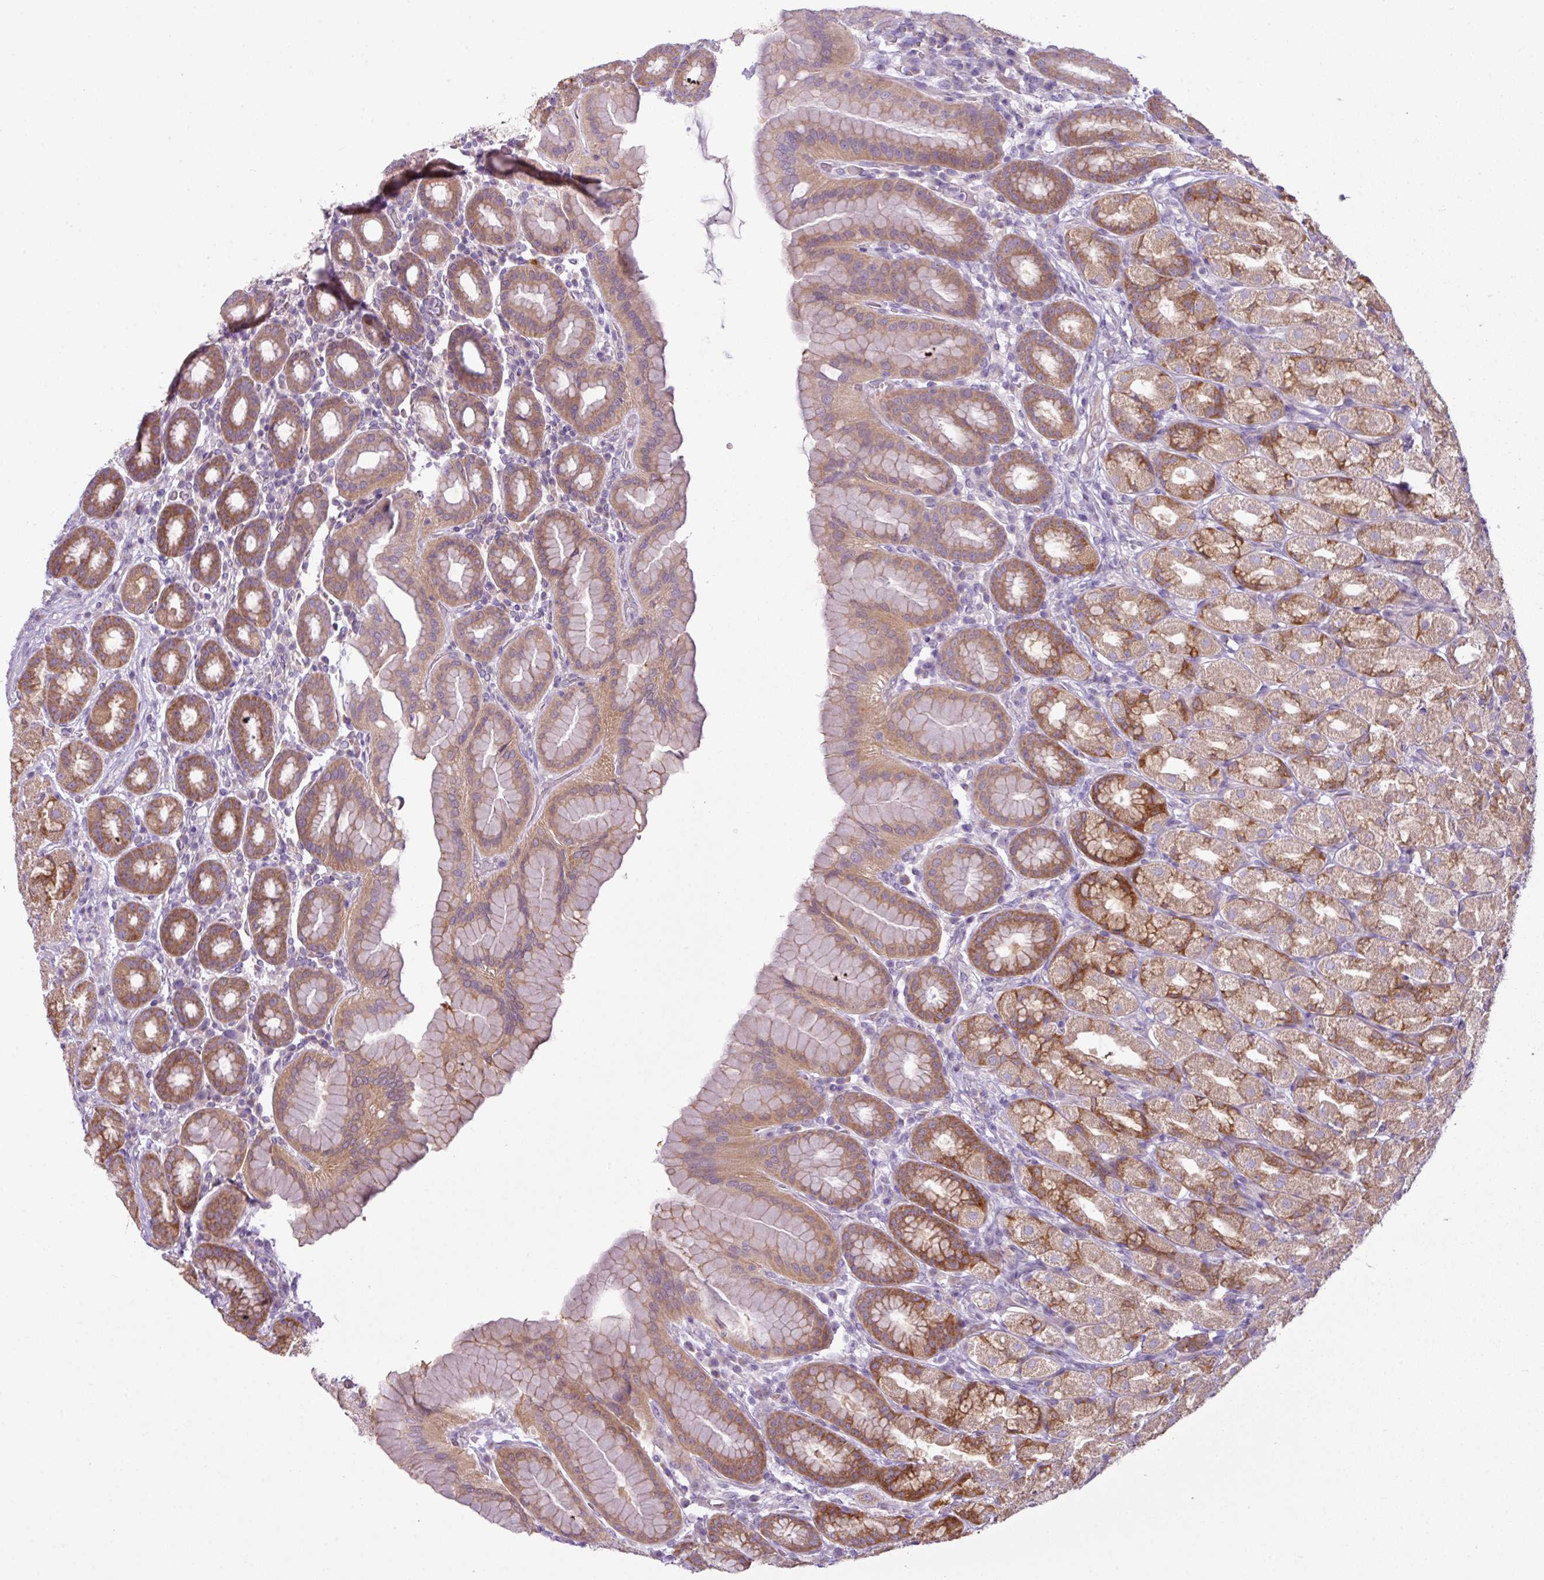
{"staining": {"intensity": "moderate", "quantity": ">75%", "location": "cytoplasmic/membranous"}, "tissue": "stomach", "cell_type": "Glandular cells", "image_type": "normal", "snomed": [{"axis": "morphology", "description": "Normal tissue, NOS"}, {"axis": "topography", "description": "Stomach, upper"}, {"axis": "topography", "description": "Stomach"}], "caption": "Benign stomach was stained to show a protein in brown. There is medium levels of moderate cytoplasmic/membranous expression in approximately >75% of glandular cells.", "gene": "CAMK2A", "patient": {"sex": "male", "age": 68}}